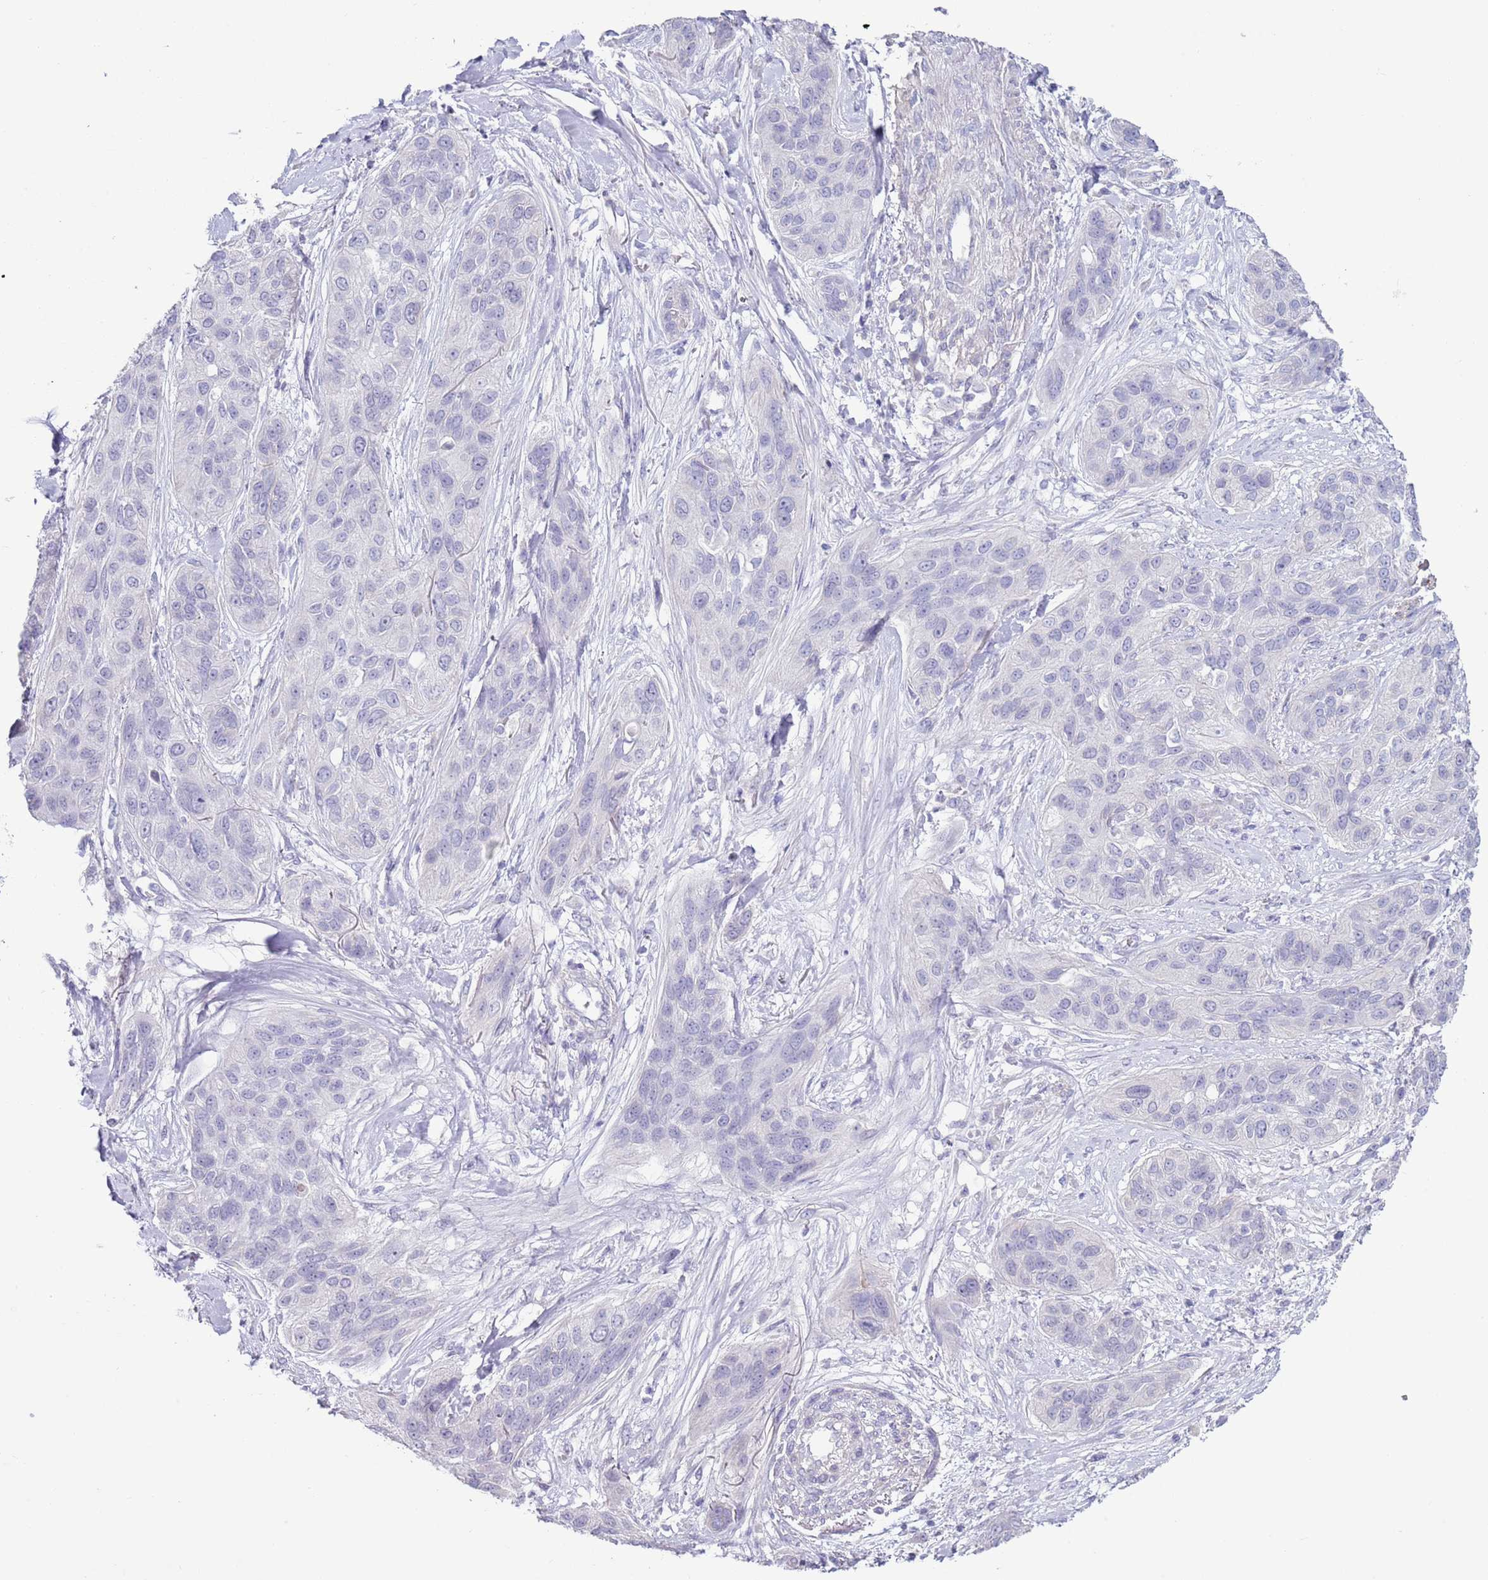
{"staining": {"intensity": "negative", "quantity": "none", "location": "none"}, "tissue": "lung cancer", "cell_type": "Tumor cells", "image_type": "cancer", "snomed": [{"axis": "morphology", "description": "Squamous cell carcinoma, NOS"}, {"axis": "topography", "description": "Lung"}], "caption": "Tumor cells are negative for protein expression in human lung squamous cell carcinoma.", "gene": "NPAP1", "patient": {"sex": "female", "age": 70}}